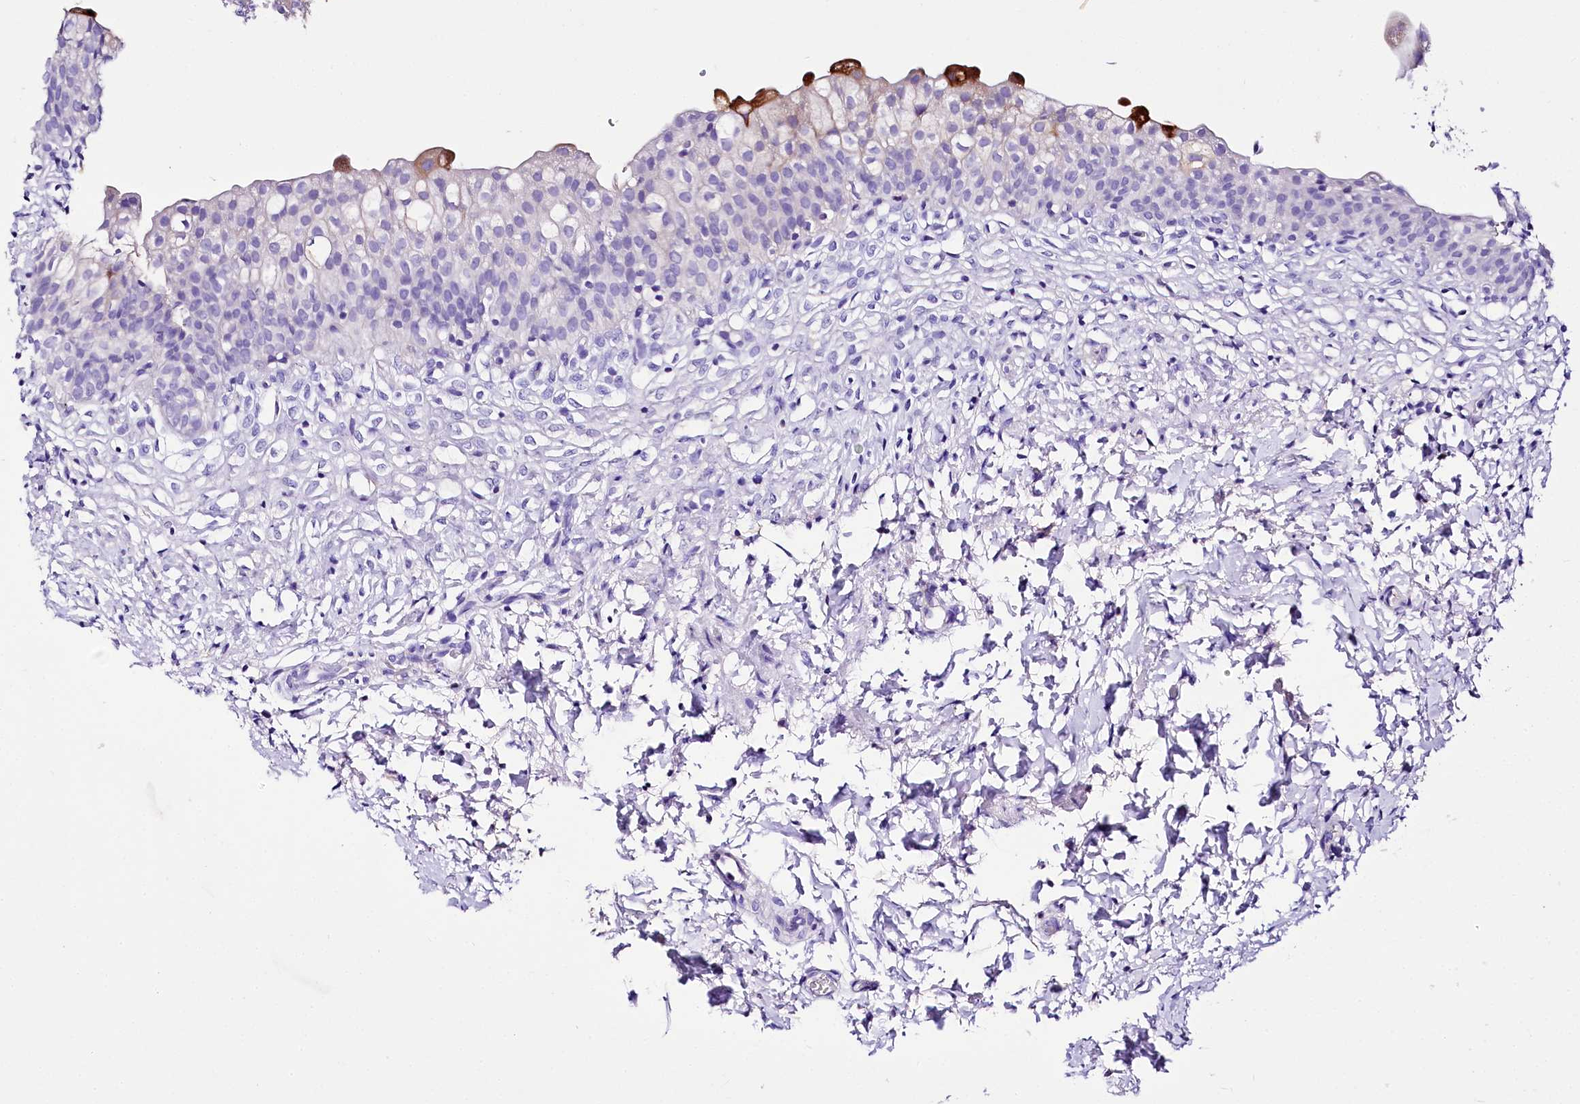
{"staining": {"intensity": "strong", "quantity": "<25%", "location": "cytoplasmic/membranous"}, "tissue": "urinary bladder", "cell_type": "Urothelial cells", "image_type": "normal", "snomed": [{"axis": "morphology", "description": "Normal tissue, NOS"}, {"axis": "topography", "description": "Urinary bladder"}], "caption": "Protein expression analysis of normal urinary bladder demonstrates strong cytoplasmic/membranous positivity in approximately <25% of urothelial cells.", "gene": "A2ML1", "patient": {"sex": "male", "age": 55}}